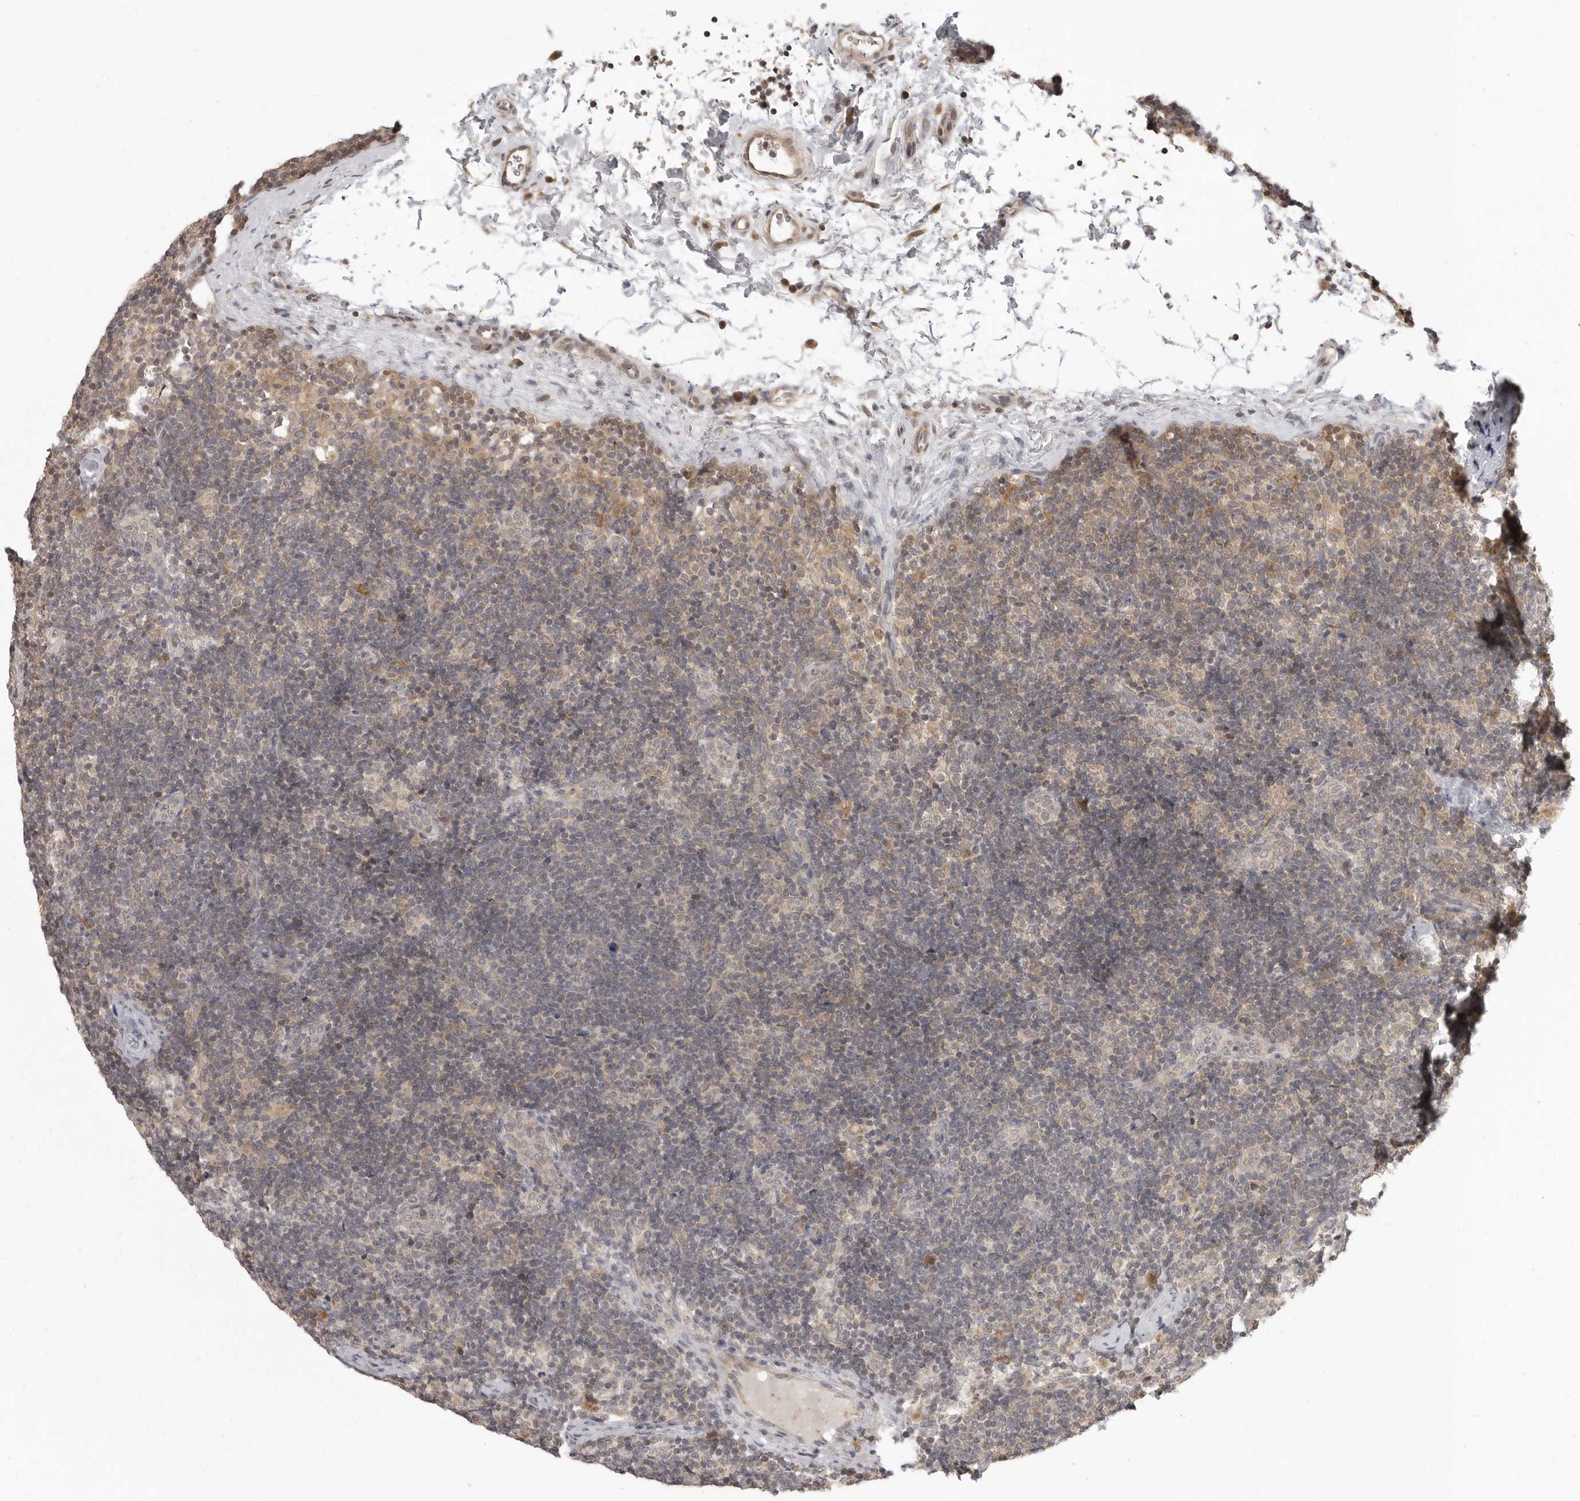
{"staining": {"intensity": "negative", "quantity": "none", "location": "none"}, "tissue": "lymph node", "cell_type": "Germinal center cells", "image_type": "normal", "snomed": [{"axis": "morphology", "description": "Normal tissue, NOS"}, {"axis": "topography", "description": "Lymph node"}], "caption": "Germinal center cells show no significant expression in normal lymph node.", "gene": "PRRC2A", "patient": {"sex": "female", "age": 22}}